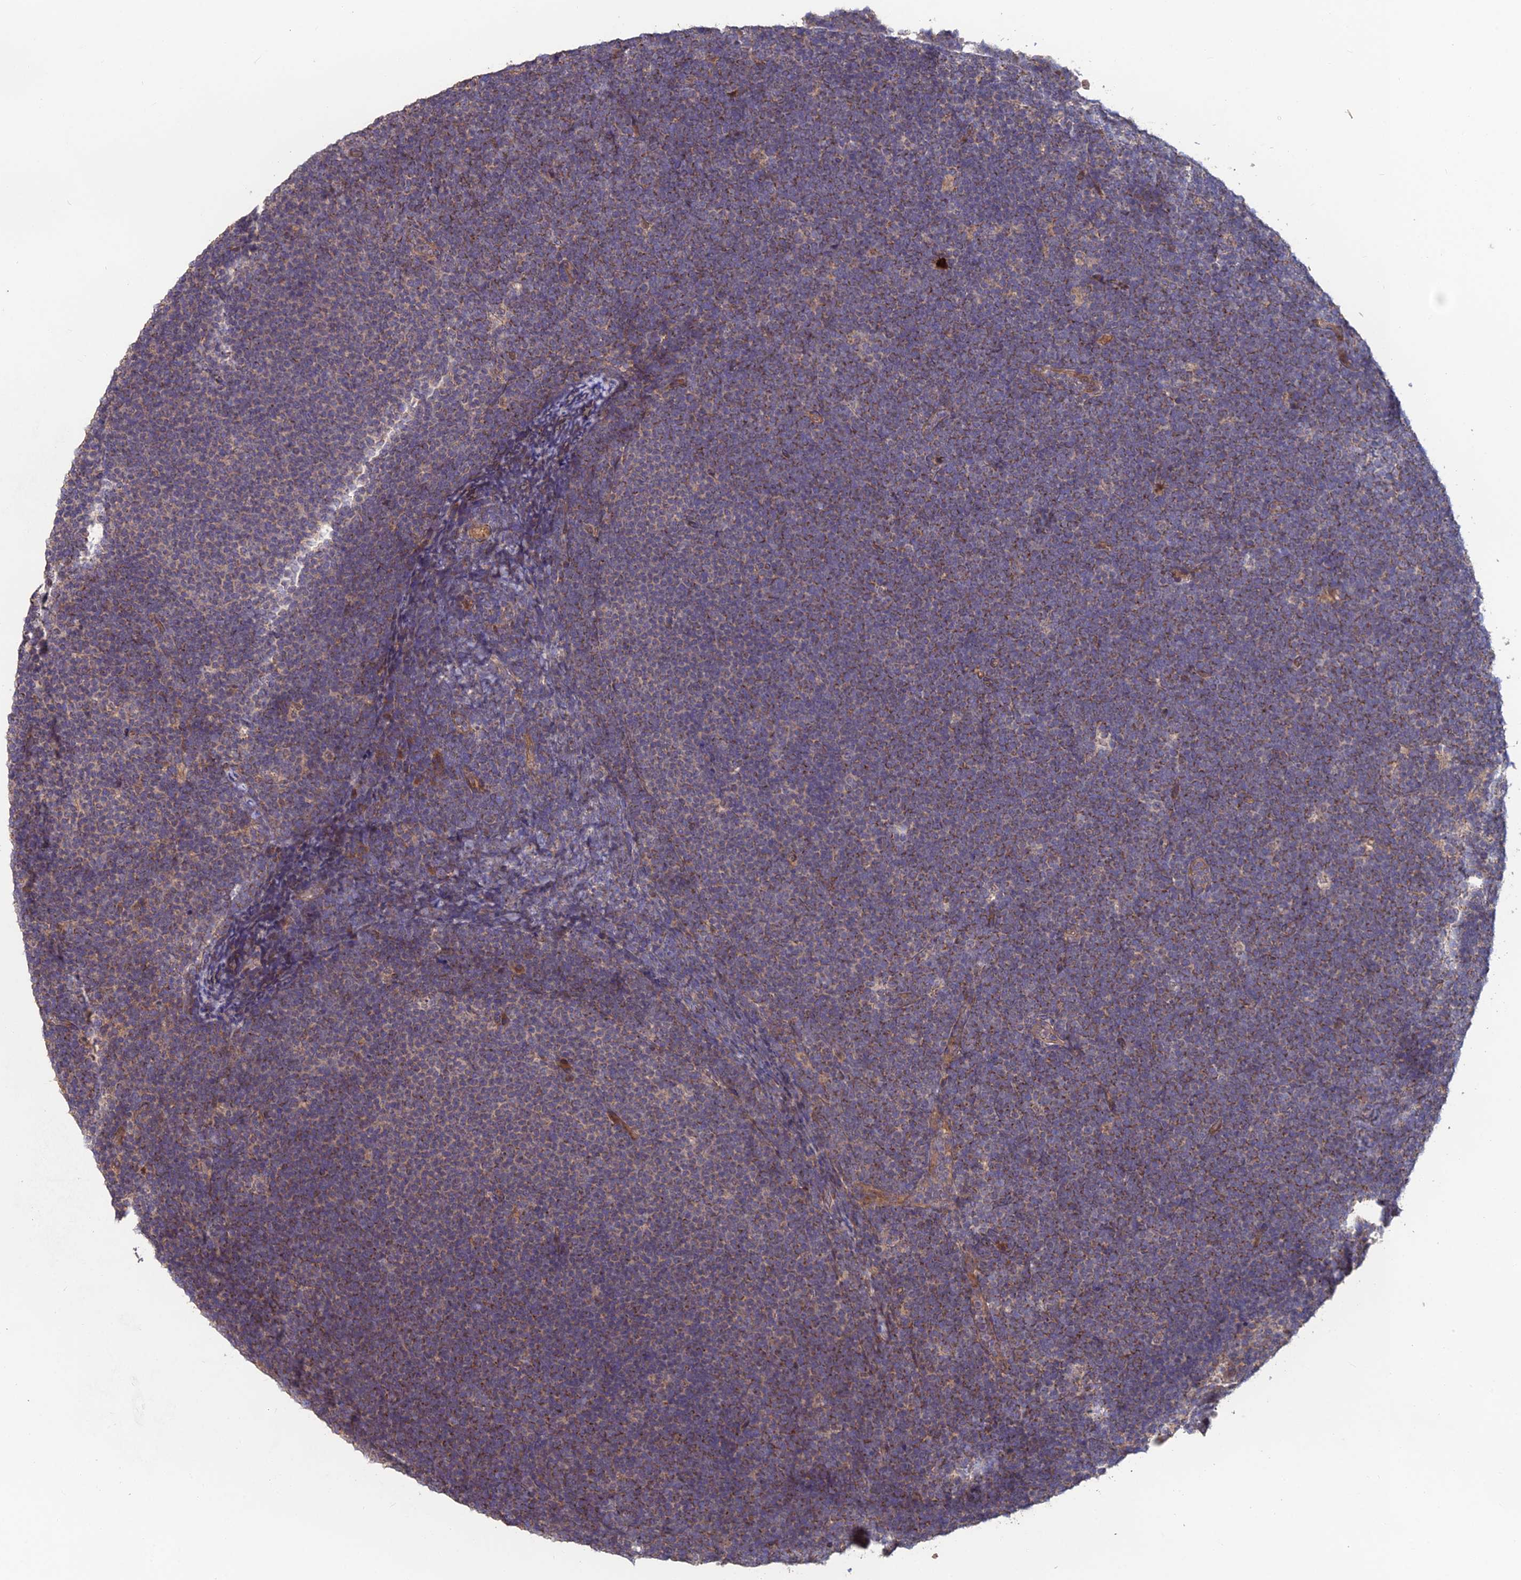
{"staining": {"intensity": "moderate", "quantity": "<25%", "location": "cytoplasmic/membranous"}, "tissue": "lymphoma", "cell_type": "Tumor cells", "image_type": "cancer", "snomed": [{"axis": "morphology", "description": "Malignant lymphoma, non-Hodgkin's type, High grade"}, {"axis": "topography", "description": "Lymph node"}], "caption": "A low amount of moderate cytoplasmic/membranous staining is present in about <25% of tumor cells in lymphoma tissue. Immunohistochemistry stains the protein of interest in brown and the nuclei are stained blue.", "gene": "SHISA5", "patient": {"sex": "male", "age": 13}}